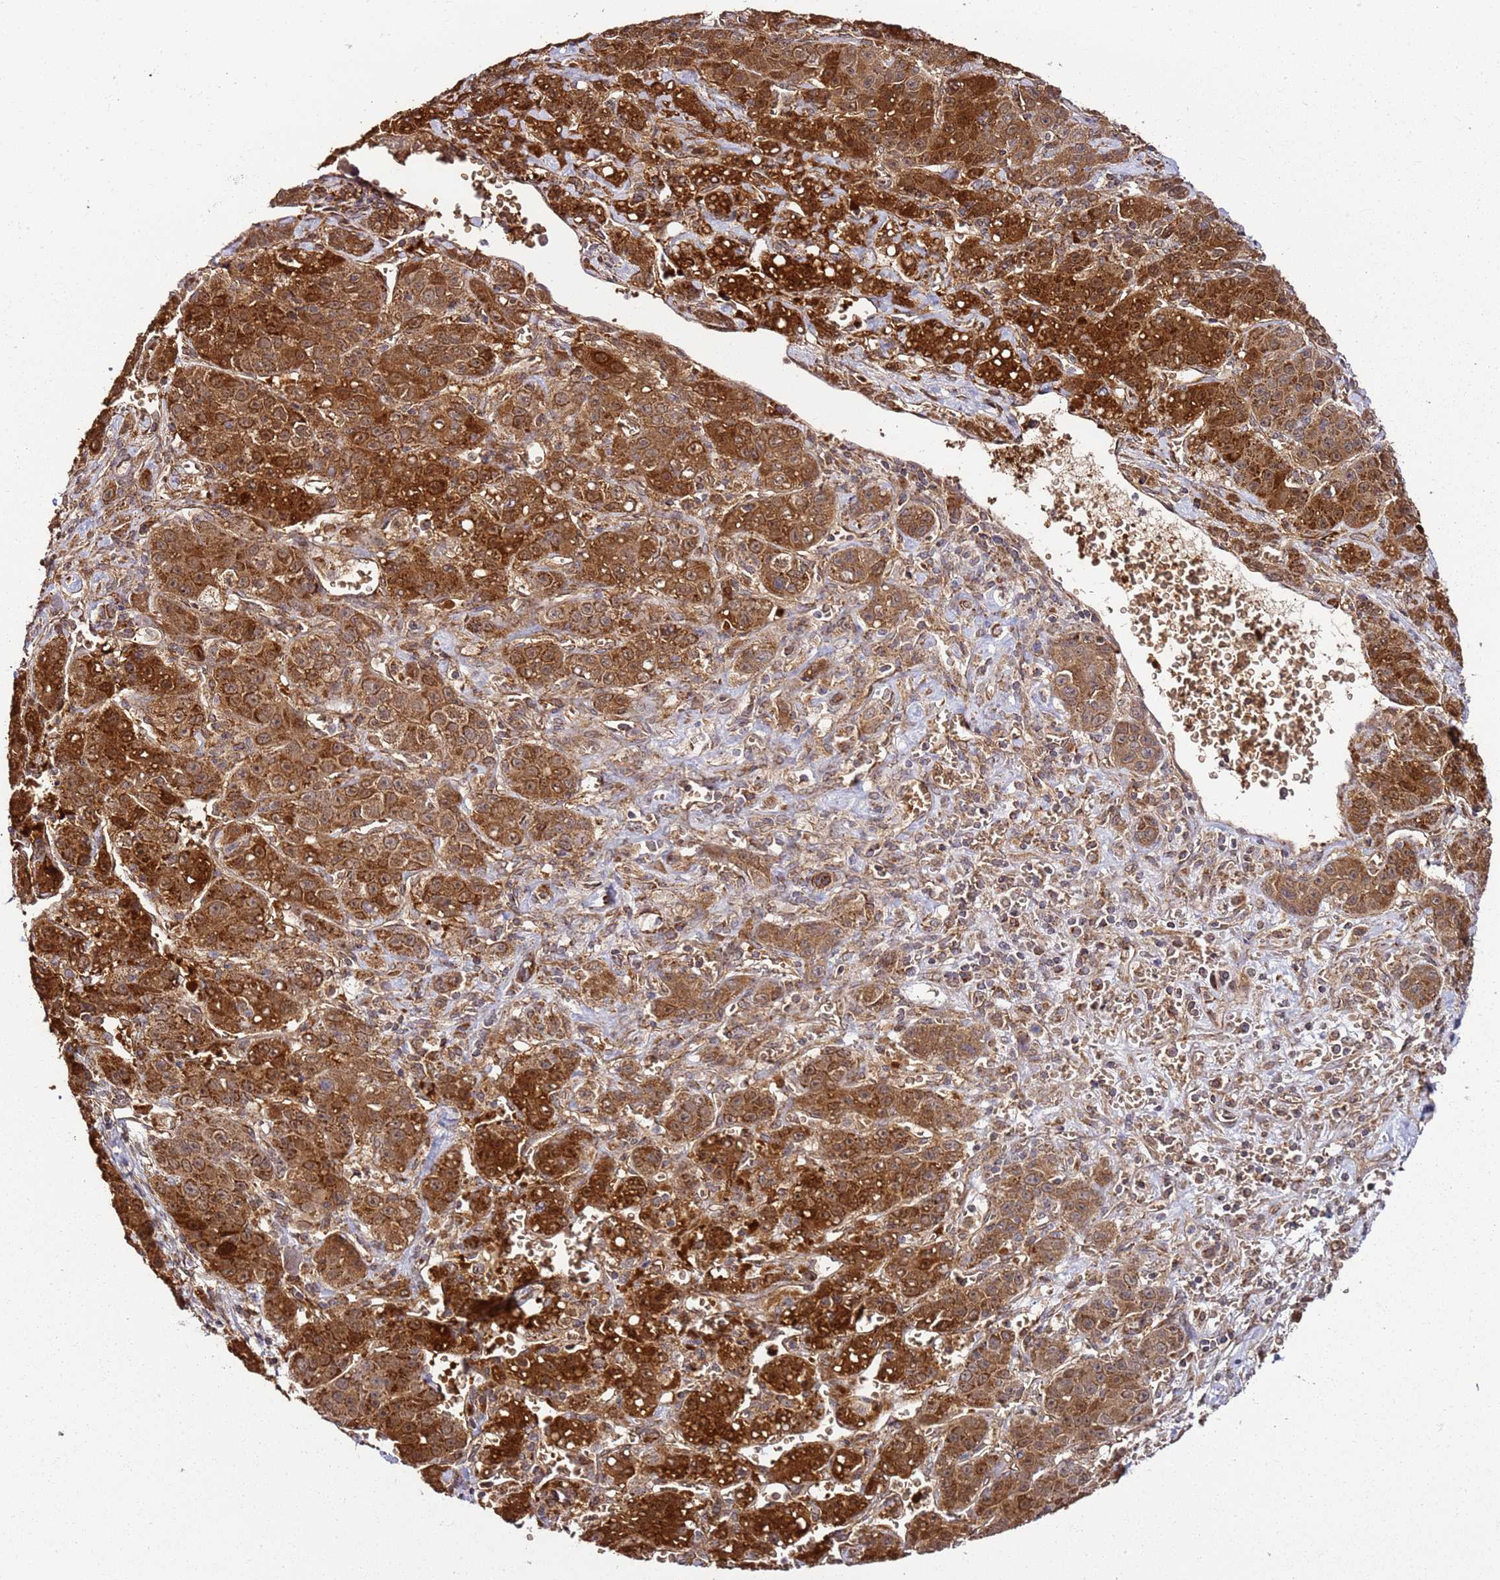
{"staining": {"intensity": "strong", "quantity": ">75%", "location": "cytoplasmic/membranous"}, "tissue": "liver cancer", "cell_type": "Tumor cells", "image_type": "cancer", "snomed": [{"axis": "morphology", "description": "Carcinoma, Hepatocellular, NOS"}, {"axis": "topography", "description": "Liver"}], "caption": "Strong cytoplasmic/membranous protein positivity is identified in approximately >75% of tumor cells in hepatocellular carcinoma (liver).", "gene": "TM2D2", "patient": {"sex": "female", "age": 53}}